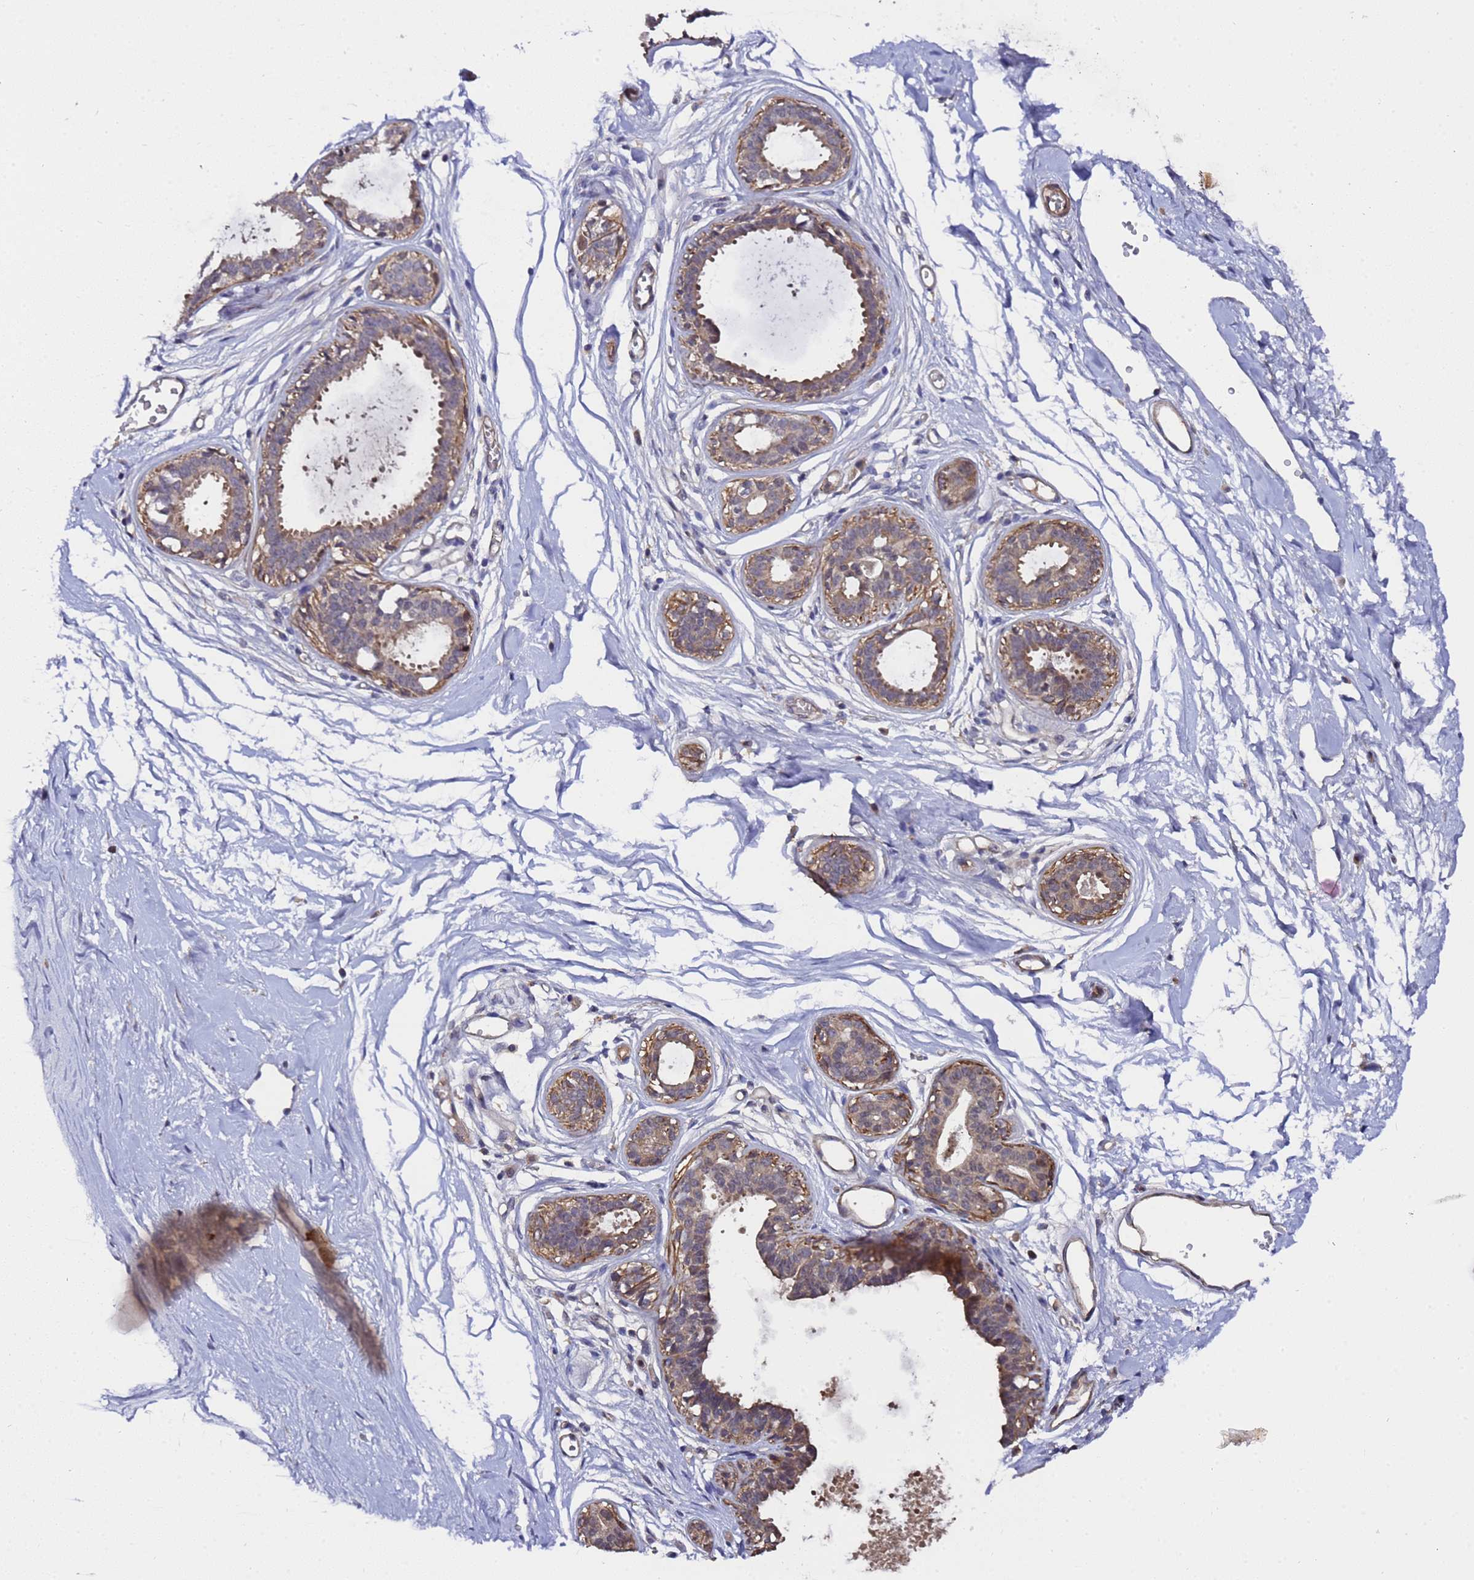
{"staining": {"intensity": "negative", "quantity": "none", "location": "none"}, "tissue": "breast", "cell_type": "Adipocytes", "image_type": "normal", "snomed": [{"axis": "morphology", "description": "Normal tissue, NOS"}, {"axis": "topography", "description": "Breast"}], "caption": "Immunohistochemical staining of unremarkable human breast reveals no significant expression in adipocytes. (Stains: DAB IHC with hematoxylin counter stain, Microscopy: brightfield microscopy at high magnification).", "gene": "GSTCD", "patient": {"sex": "female", "age": 45}}